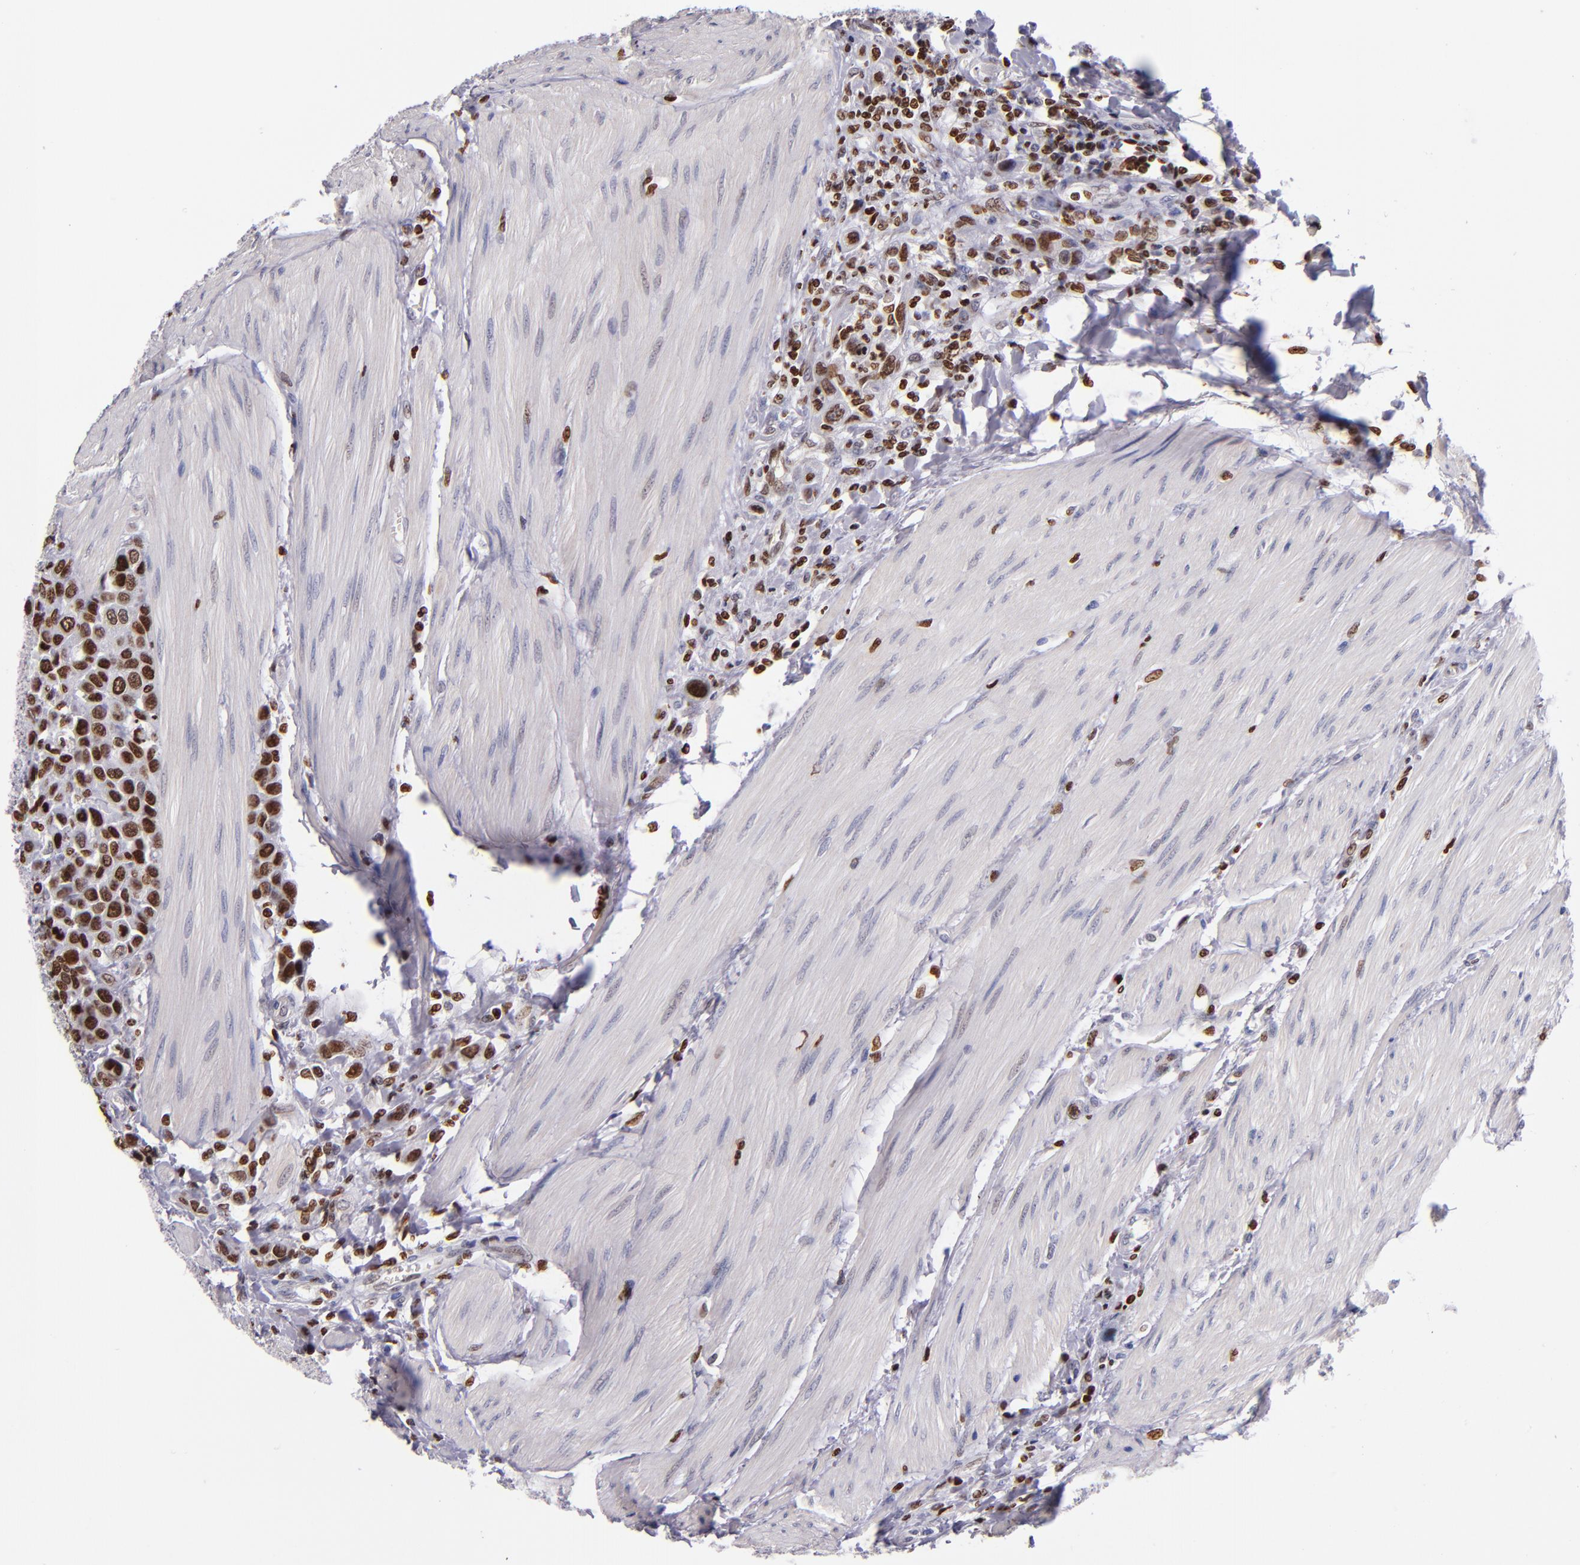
{"staining": {"intensity": "moderate", "quantity": "25%-75%", "location": "nuclear"}, "tissue": "urothelial cancer", "cell_type": "Tumor cells", "image_type": "cancer", "snomed": [{"axis": "morphology", "description": "Urothelial carcinoma, High grade"}, {"axis": "topography", "description": "Urinary bladder"}], "caption": "Urothelial cancer tissue reveals moderate nuclear positivity in about 25%-75% of tumor cells", "gene": "CDKL5", "patient": {"sex": "male", "age": 50}}